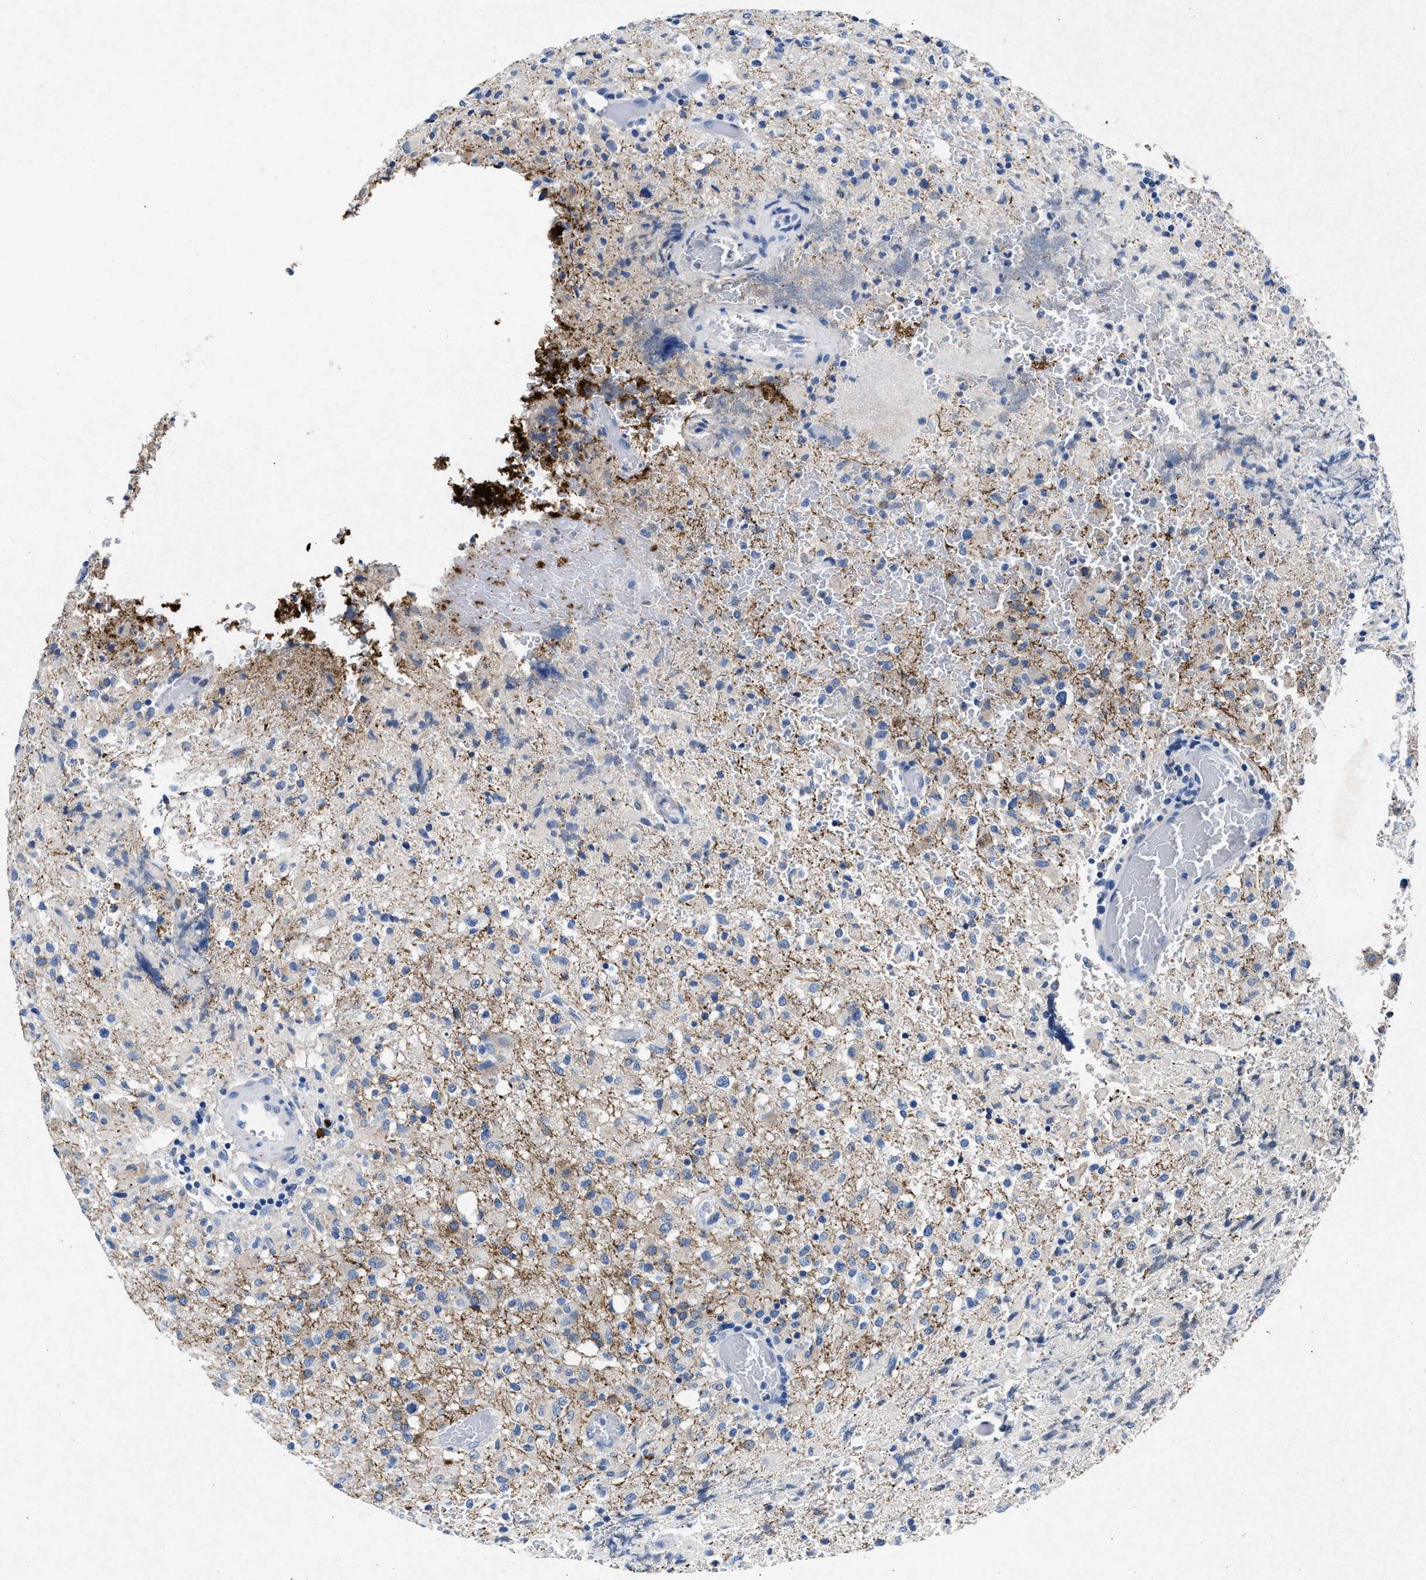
{"staining": {"intensity": "weak", "quantity": "<25%", "location": "cytoplasmic/membranous"}, "tissue": "glioma", "cell_type": "Tumor cells", "image_type": "cancer", "snomed": [{"axis": "morphology", "description": "Glioma, malignant, High grade"}, {"axis": "topography", "description": "Brain"}], "caption": "Immunohistochemistry micrograph of neoplastic tissue: human malignant glioma (high-grade) stained with DAB shows no significant protein positivity in tumor cells. (DAB (3,3'-diaminobenzidine) immunohistochemistry, high magnification).", "gene": "MAP6", "patient": {"sex": "female", "age": 57}}